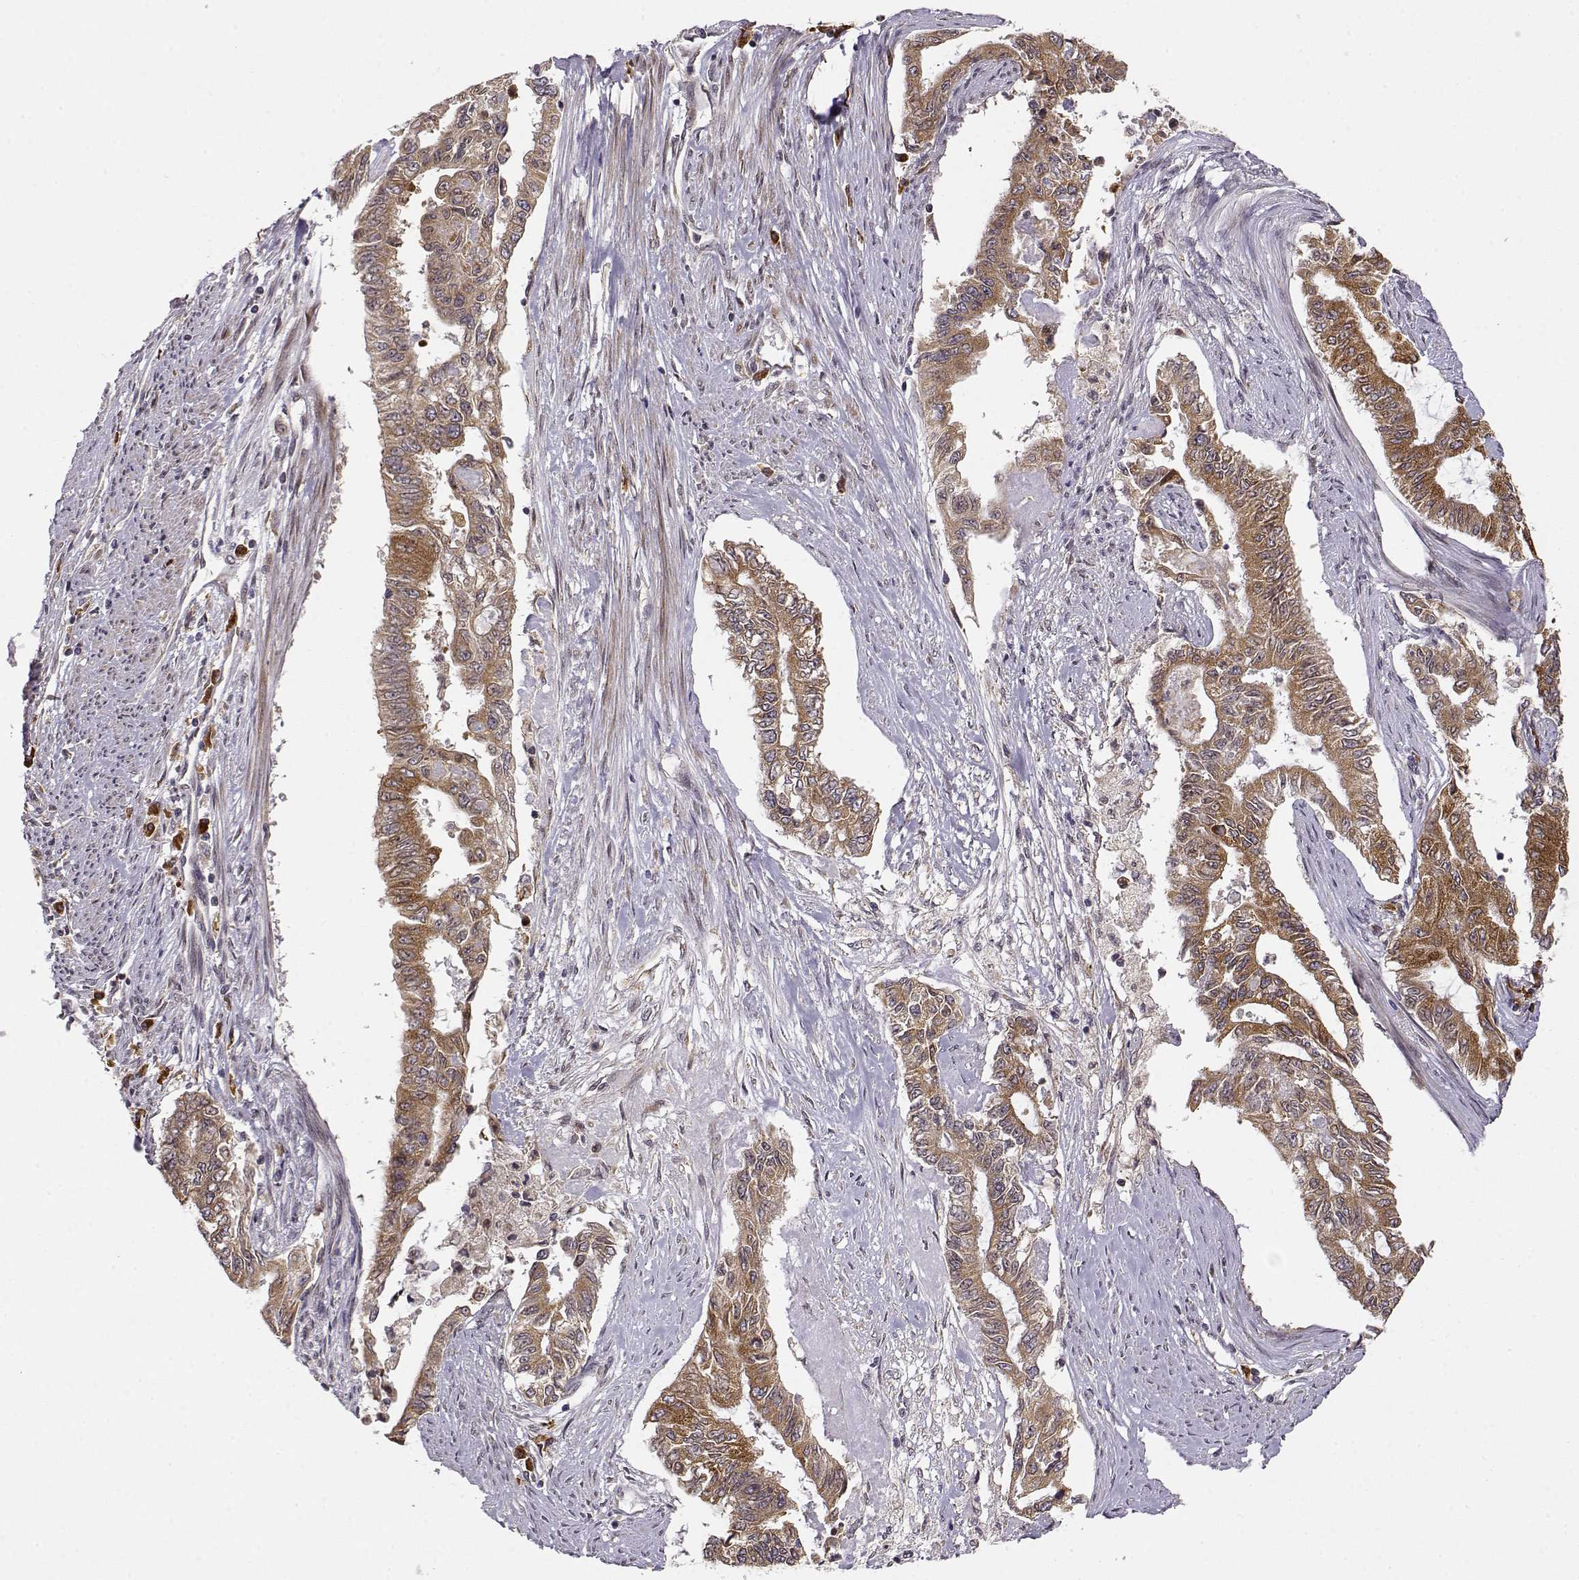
{"staining": {"intensity": "moderate", "quantity": ">75%", "location": "cytoplasmic/membranous"}, "tissue": "endometrial cancer", "cell_type": "Tumor cells", "image_type": "cancer", "snomed": [{"axis": "morphology", "description": "Adenocarcinoma, NOS"}, {"axis": "topography", "description": "Uterus"}], "caption": "Immunohistochemistry (IHC) of endometrial adenocarcinoma demonstrates medium levels of moderate cytoplasmic/membranous staining in about >75% of tumor cells.", "gene": "ERGIC2", "patient": {"sex": "female", "age": 59}}